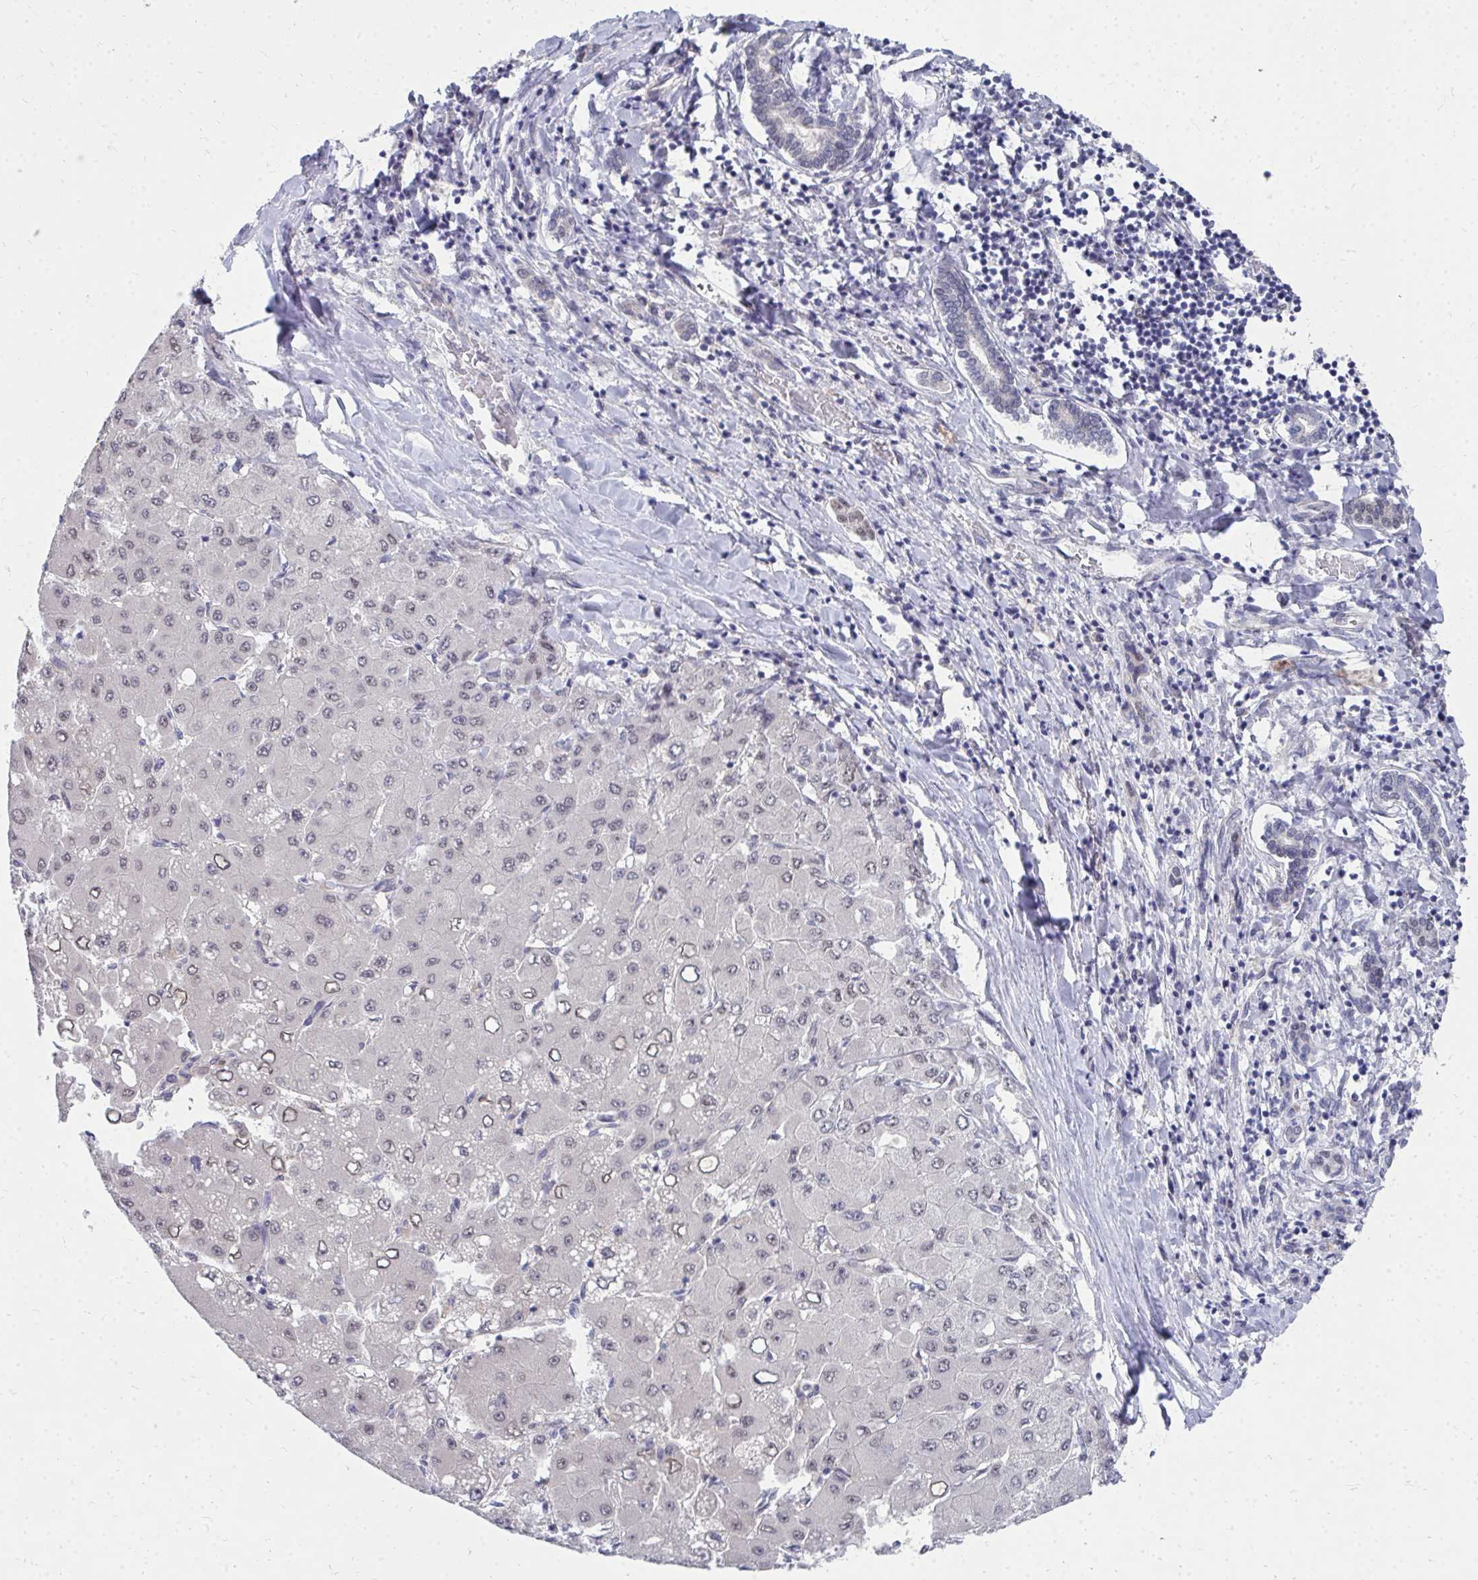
{"staining": {"intensity": "negative", "quantity": "none", "location": "none"}, "tissue": "liver cancer", "cell_type": "Tumor cells", "image_type": "cancer", "snomed": [{"axis": "morphology", "description": "Carcinoma, Hepatocellular, NOS"}, {"axis": "topography", "description": "Liver"}], "caption": "The histopathology image exhibits no staining of tumor cells in liver cancer.", "gene": "MROH8", "patient": {"sex": "male", "age": 40}}